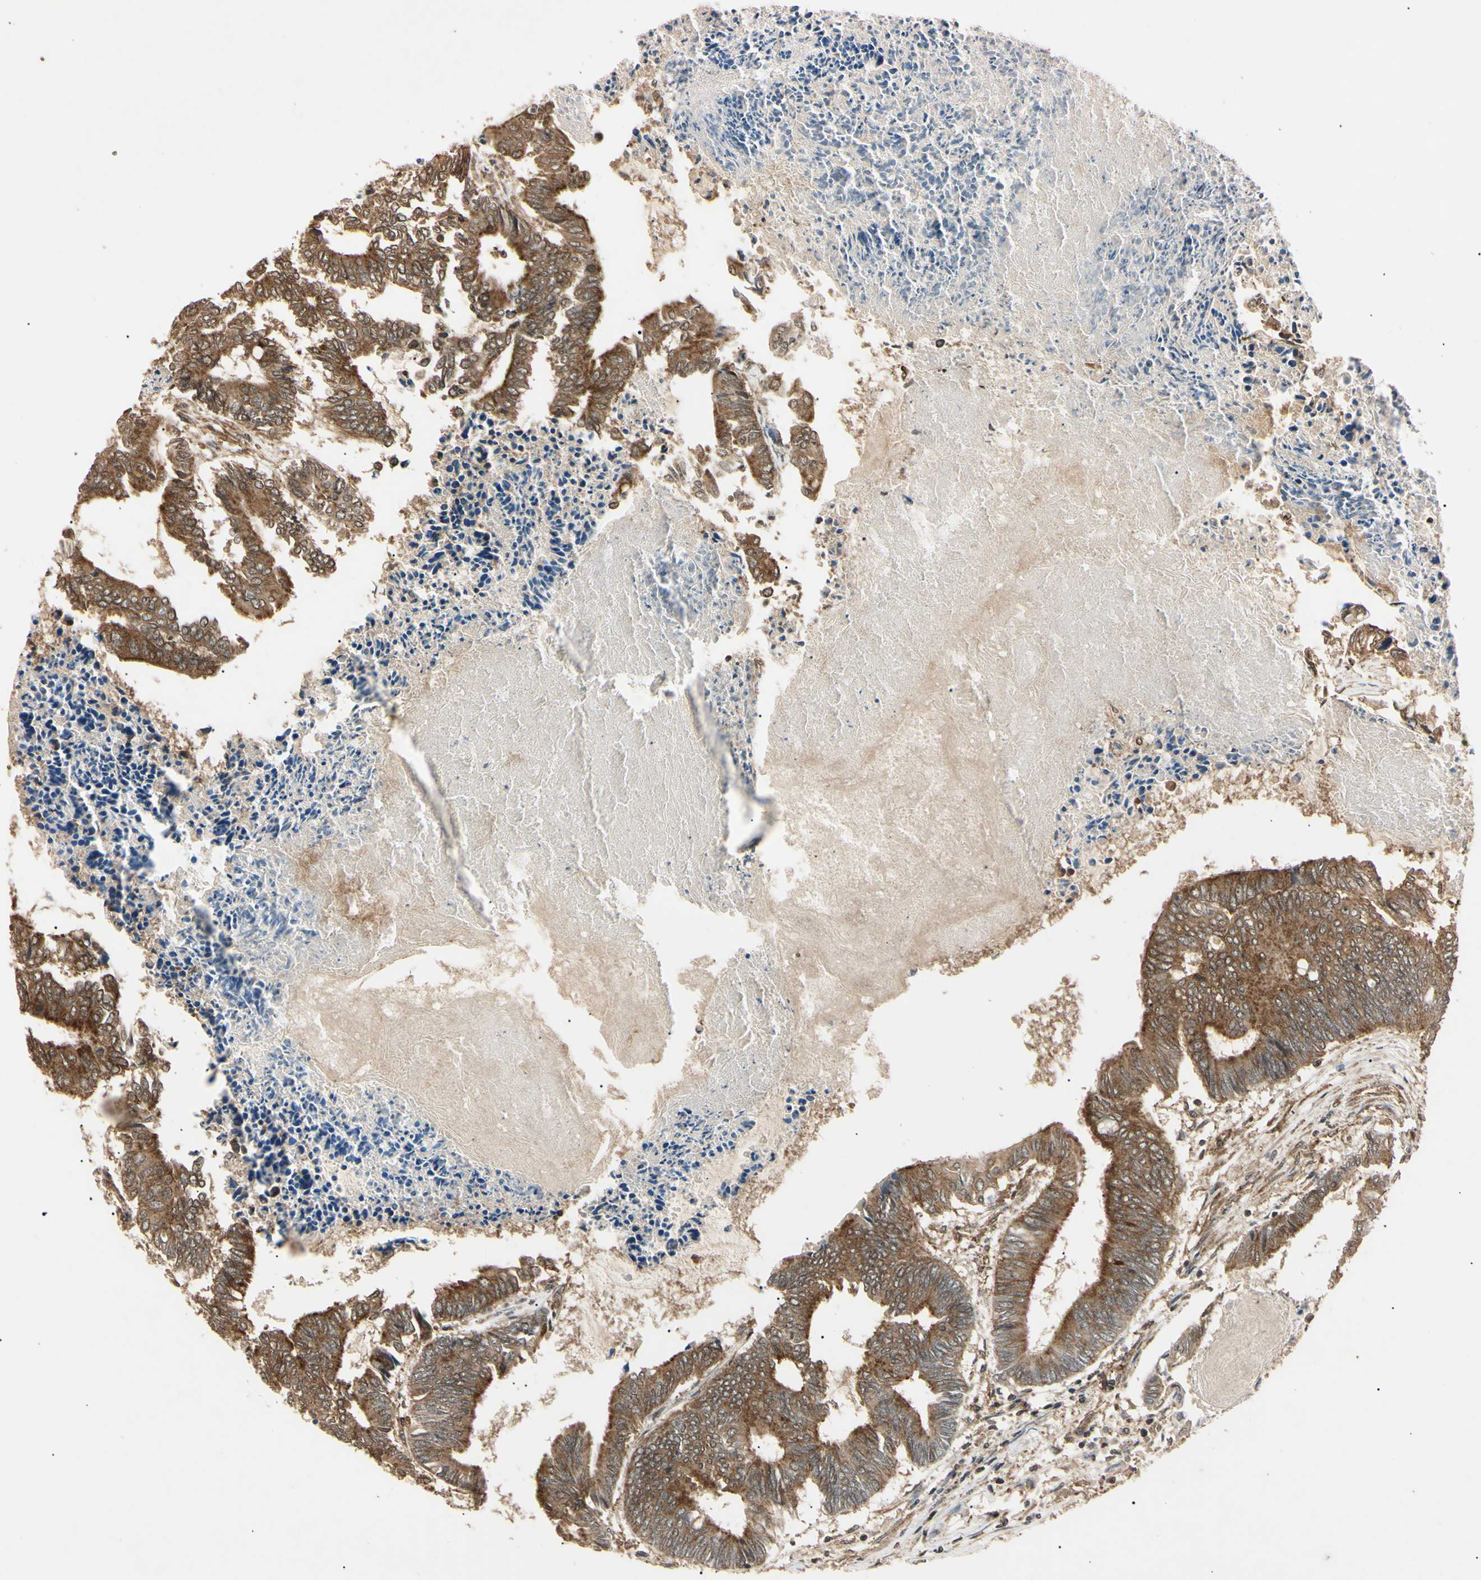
{"staining": {"intensity": "moderate", "quantity": ">75%", "location": "cytoplasmic/membranous"}, "tissue": "colorectal cancer", "cell_type": "Tumor cells", "image_type": "cancer", "snomed": [{"axis": "morphology", "description": "Adenocarcinoma, NOS"}, {"axis": "topography", "description": "Rectum"}], "caption": "Protein expression analysis of colorectal cancer (adenocarcinoma) displays moderate cytoplasmic/membranous staining in about >75% of tumor cells.", "gene": "EPN1", "patient": {"sex": "male", "age": 63}}